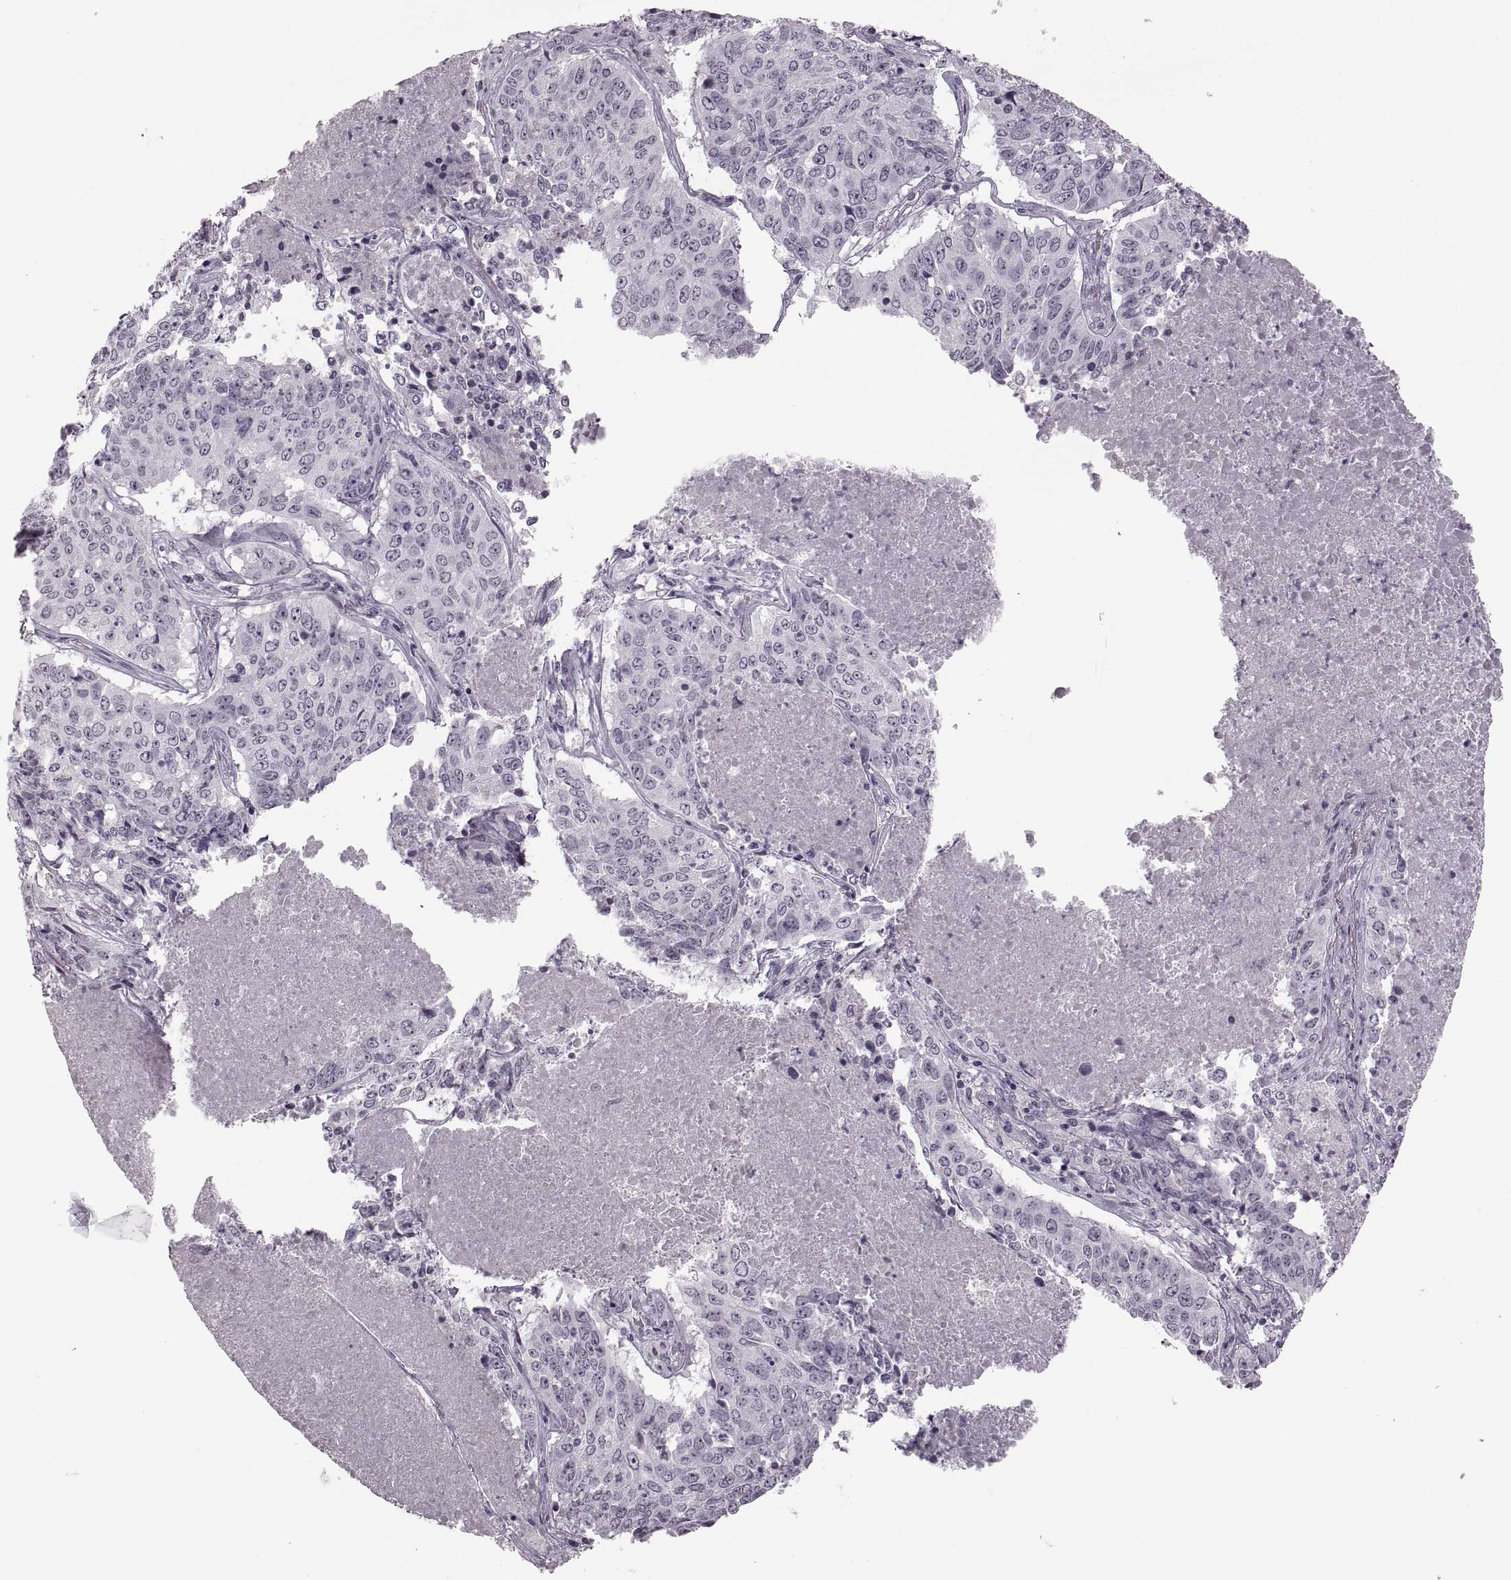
{"staining": {"intensity": "negative", "quantity": "none", "location": "none"}, "tissue": "lung cancer", "cell_type": "Tumor cells", "image_type": "cancer", "snomed": [{"axis": "morphology", "description": "Normal tissue, NOS"}, {"axis": "morphology", "description": "Squamous cell carcinoma, NOS"}, {"axis": "topography", "description": "Bronchus"}, {"axis": "topography", "description": "Lung"}], "caption": "The histopathology image exhibits no significant staining in tumor cells of lung squamous cell carcinoma.", "gene": "PAGE5", "patient": {"sex": "male", "age": 64}}